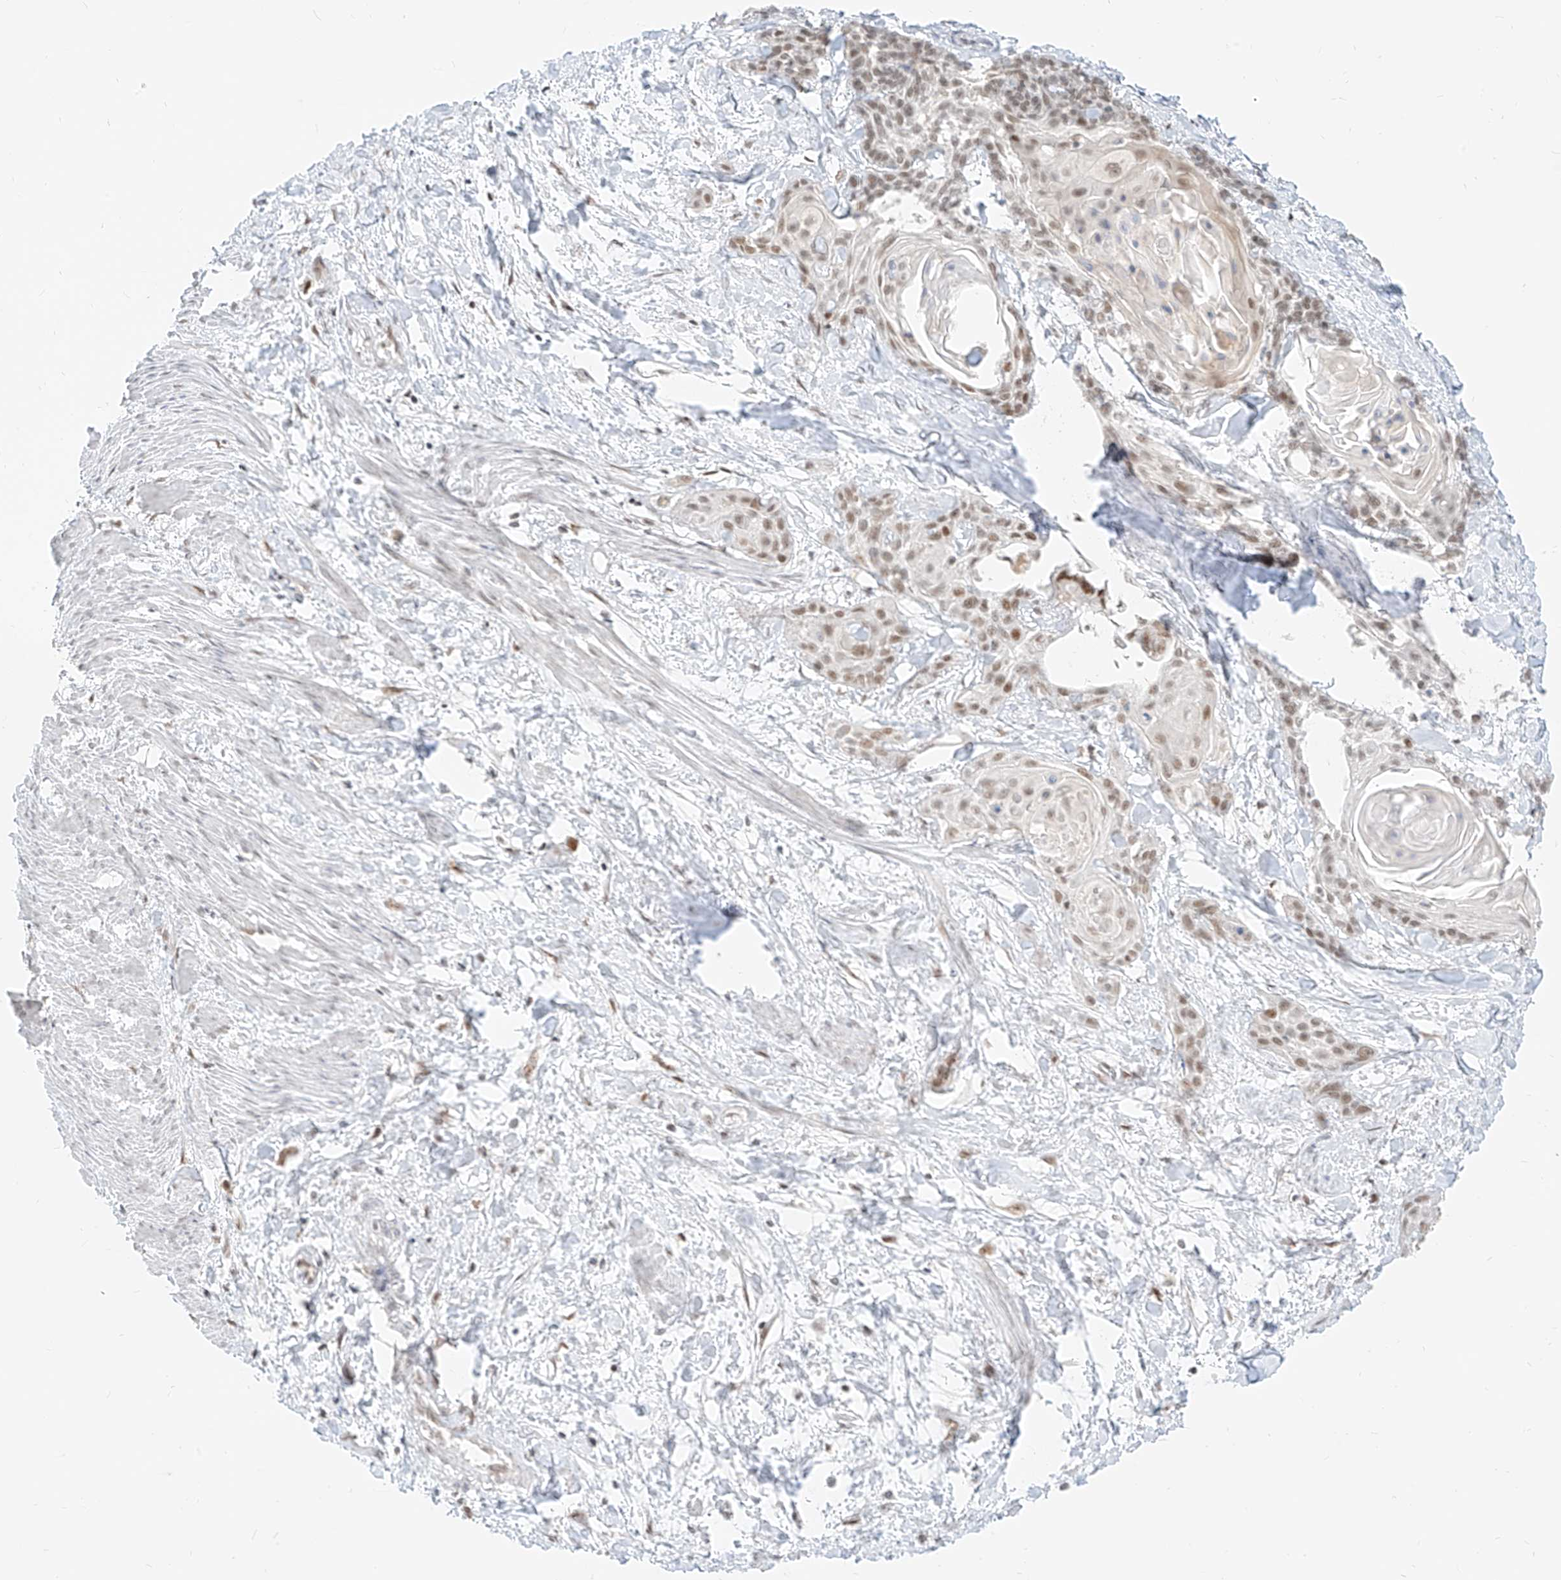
{"staining": {"intensity": "moderate", "quantity": ">75%", "location": "nuclear"}, "tissue": "cervical cancer", "cell_type": "Tumor cells", "image_type": "cancer", "snomed": [{"axis": "morphology", "description": "Squamous cell carcinoma, NOS"}, {"axis": "topography", "description": "Cervix"}], "caption": "This is a micrograph of IHC staining of cervical cancer, which shows moderate positivity in the nuclear of tumor cells.", "gene": "SUPT5H", "patient": {"sex": "female", "age": 57}}